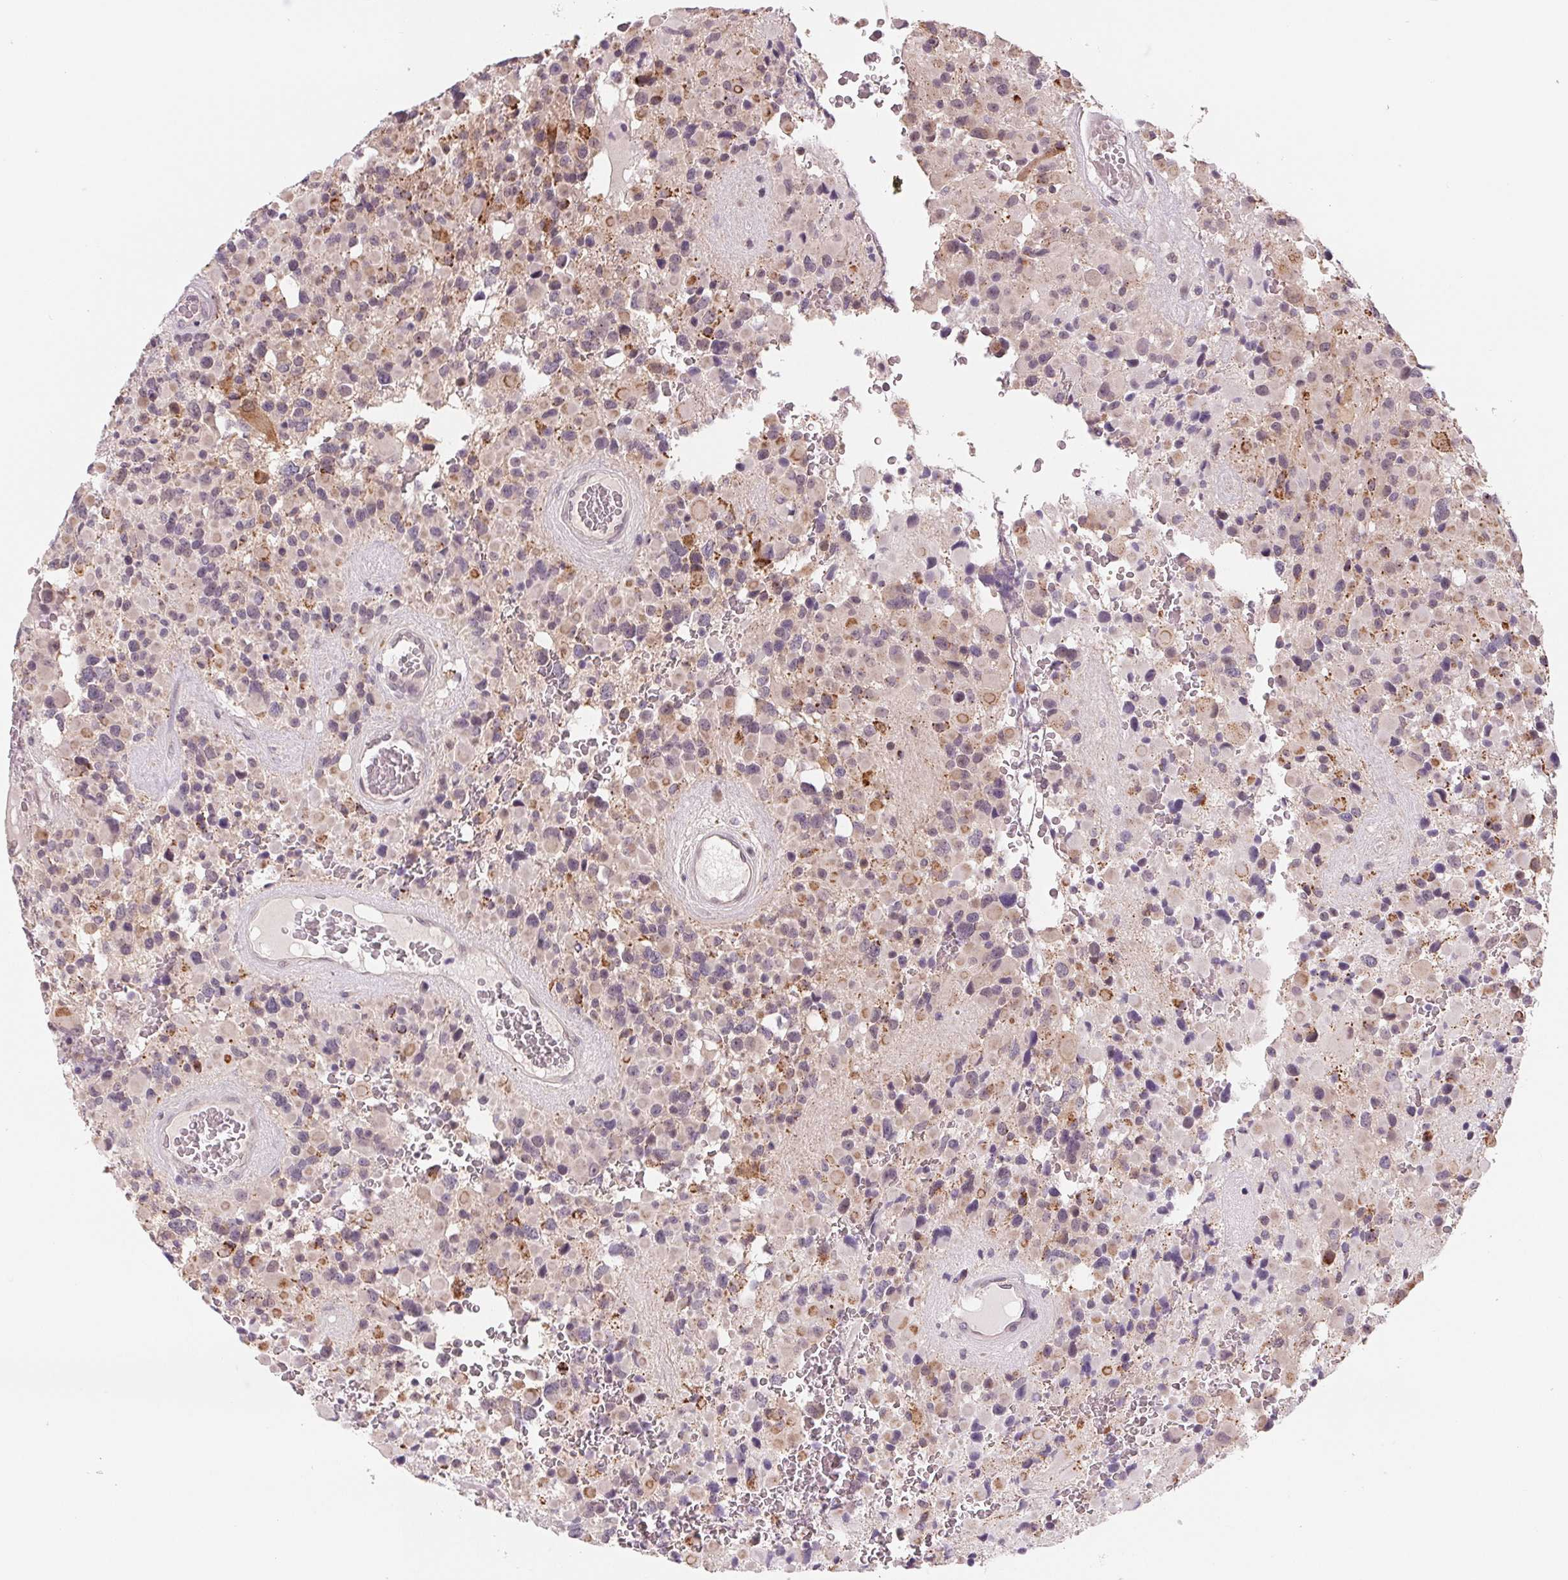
{"staining": {"intensity": "moderate", "quantity": "<25%", "location": "cytoplasmic/membranous"}, "tissue": "glioma", "cell_type": "Tumor cells", "image_type": "cancer", "snomed": [{"axis": "morphology", "description": "Glioma, malignant, High grade"}, {"axis": "topography", "description": "Brain"}], "caption": "A photomicrograph showing moderate cytoplasmic/membranous positivity in about <25% of tumor cells in high-grade glioma (malignant), as visualized by brown immunohistochemical staining.", "gene": "CFC1", "patient": {"sex": "female", "age": 40}}